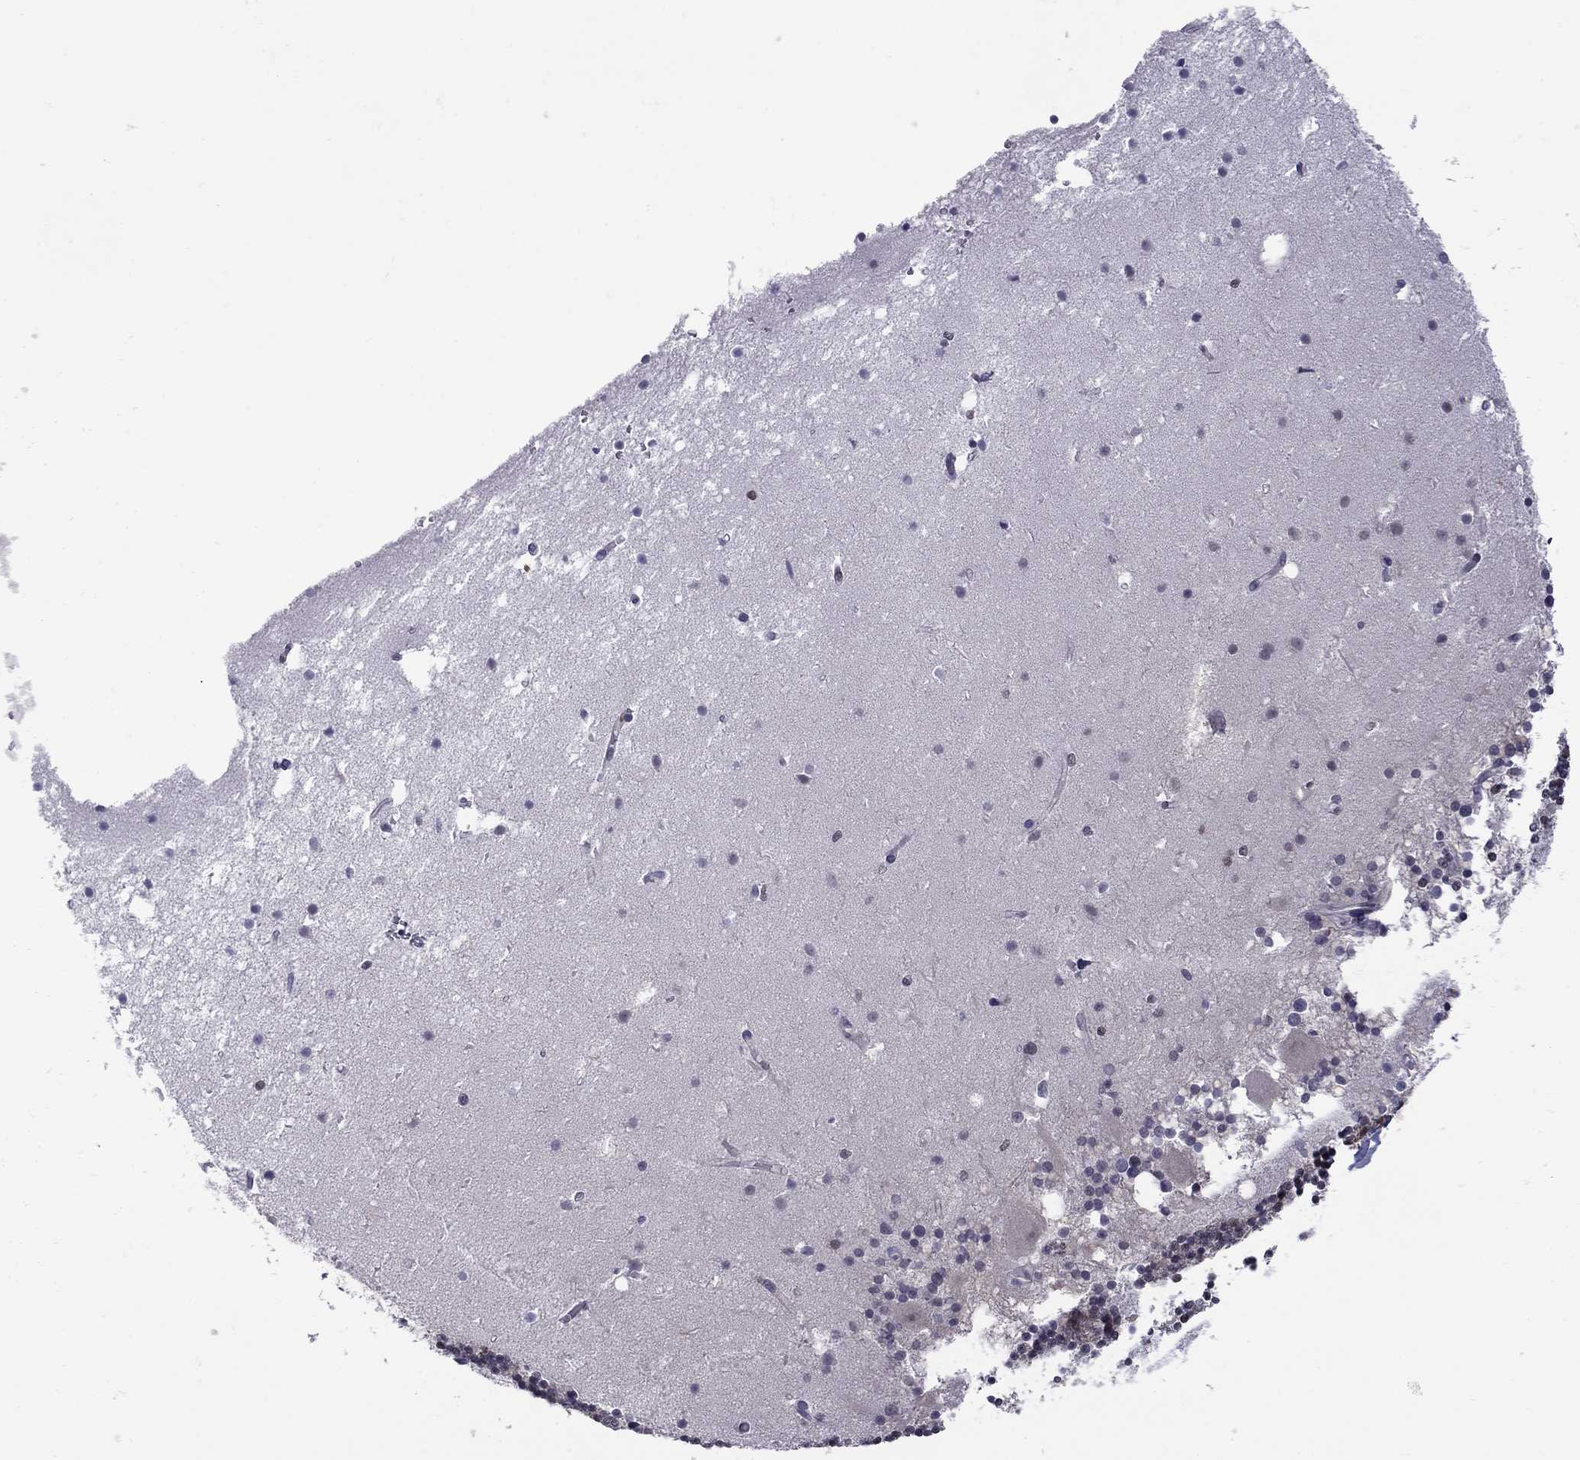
{"staining": {"intensity": "moderate", "quantity": "<25%", "location": "nuclear"}, "tissue": "cerebellum", "cell_type": "Cells in granular layer", "image_type": "normal", "snomed": [{"axis": "morphology", "description": "Normal tissue, NOS"}, {"axis": "topography", "description": "Cerebellum"}], "caption": "Protein expression analysis of normal human cerebellum reveals moderate nuclear expression in about <25% of cells in granular layer. Using DAB (3,3'-diaminobenzidine) (brown) and hematoxylin (blue) stains, captured at high magnification using brightfield microscopy.", "gene": "PCGF3", "patient": {"sex": "male", "age": 70}}